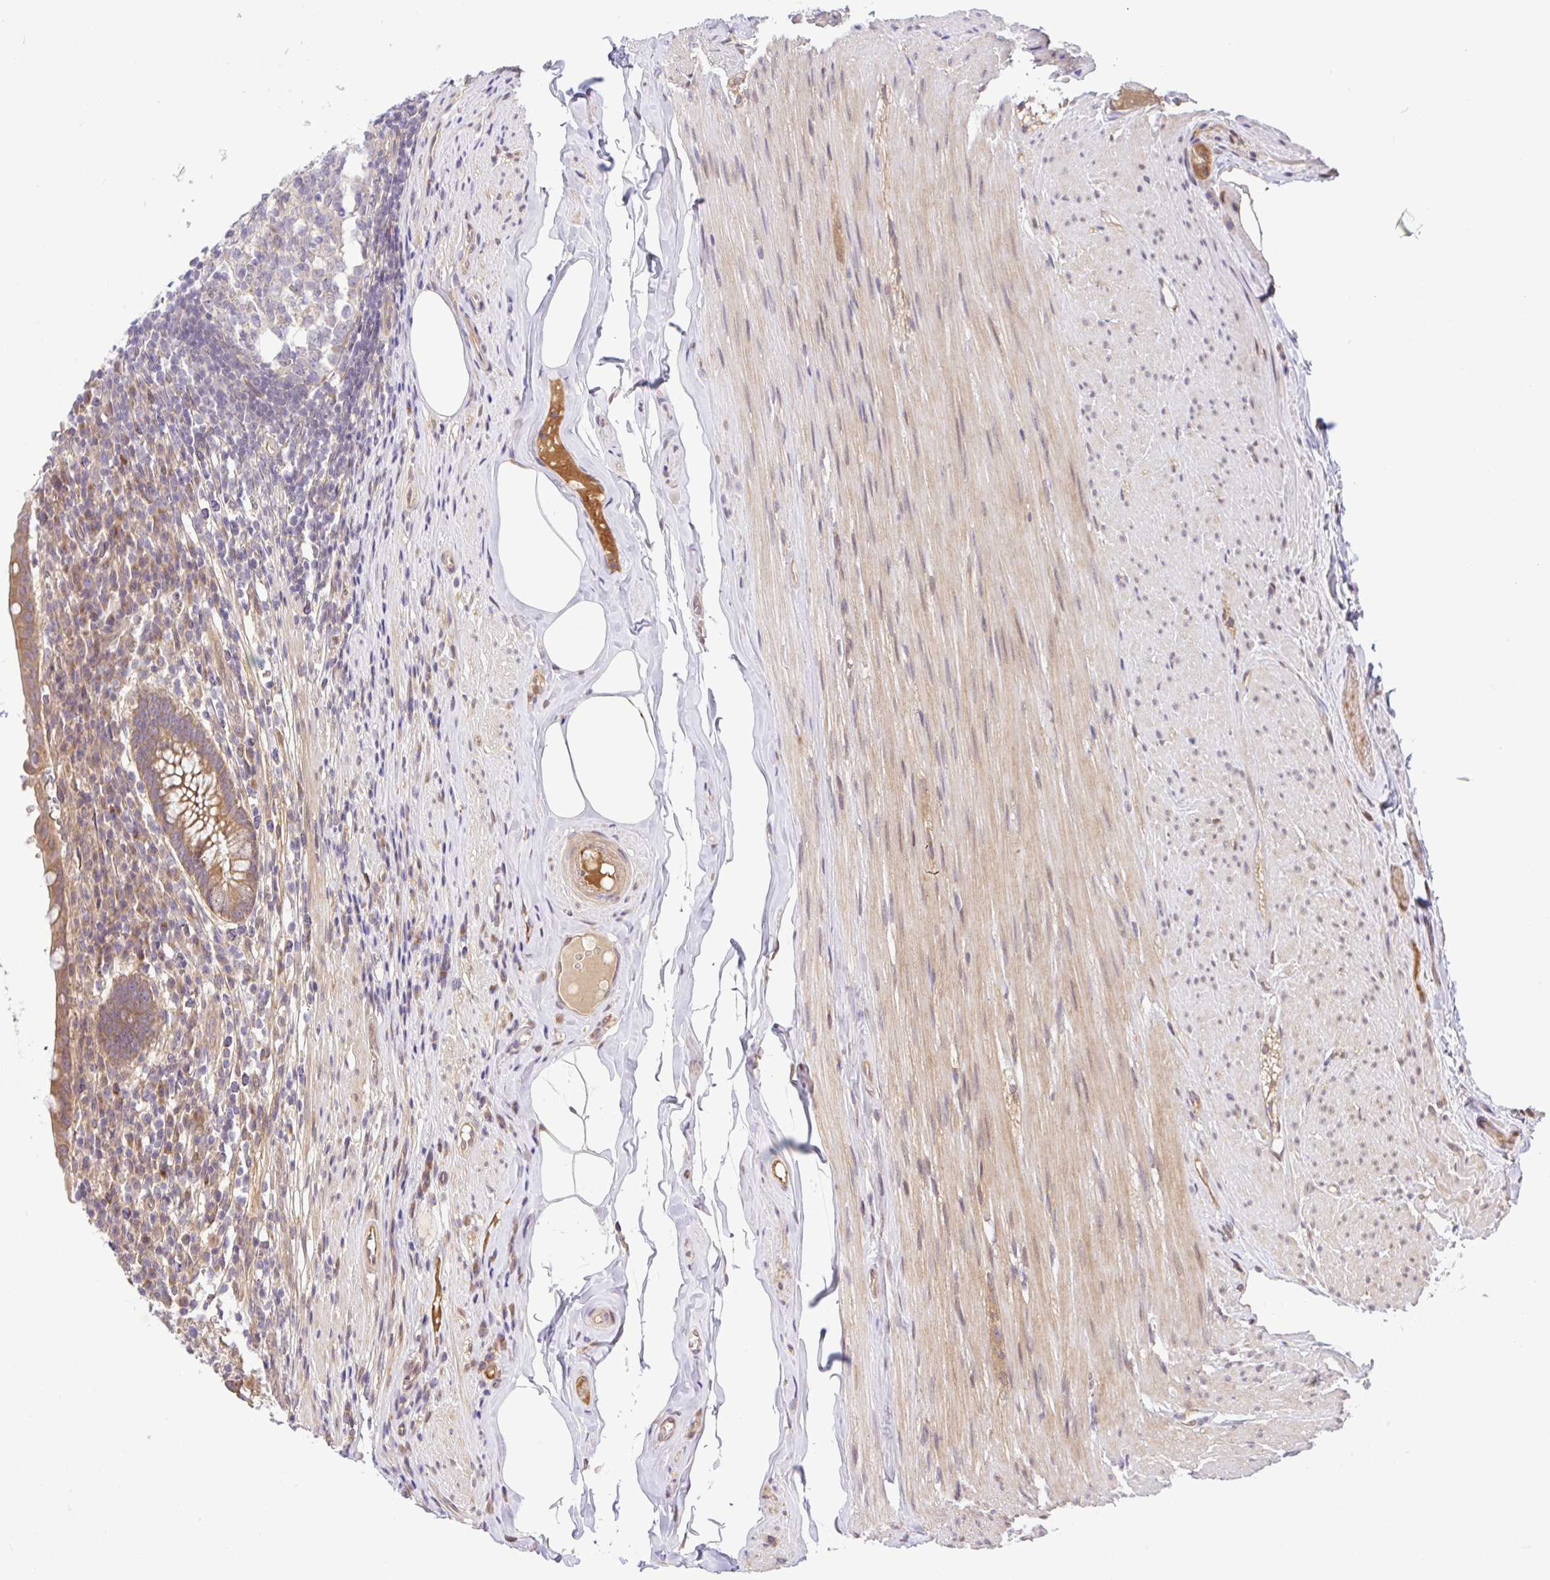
{"staining": {"intensity": "moderate", "quantity": ">75%", "location": "cytoplasmic/membranous"}, "tissue": "appendix", "cell_type": "Glandular cells", "image_type": "normal", "snomed": [{"axis": "morphology", "description": "Normal tissue, NOS"}, {"axis": "topography", "description": "Appendix"}], "caption": "Protein staining demonstrates moderate cytoplasmic/membranous positivity in about >75% of glandular cells in normal appendix. (DAB (3,3'-diaminobenzidine) IHC with brightfield microscopy, high magnification).", "gene": "UBE4A", "patient": {"sex": "female", "age": 56}}